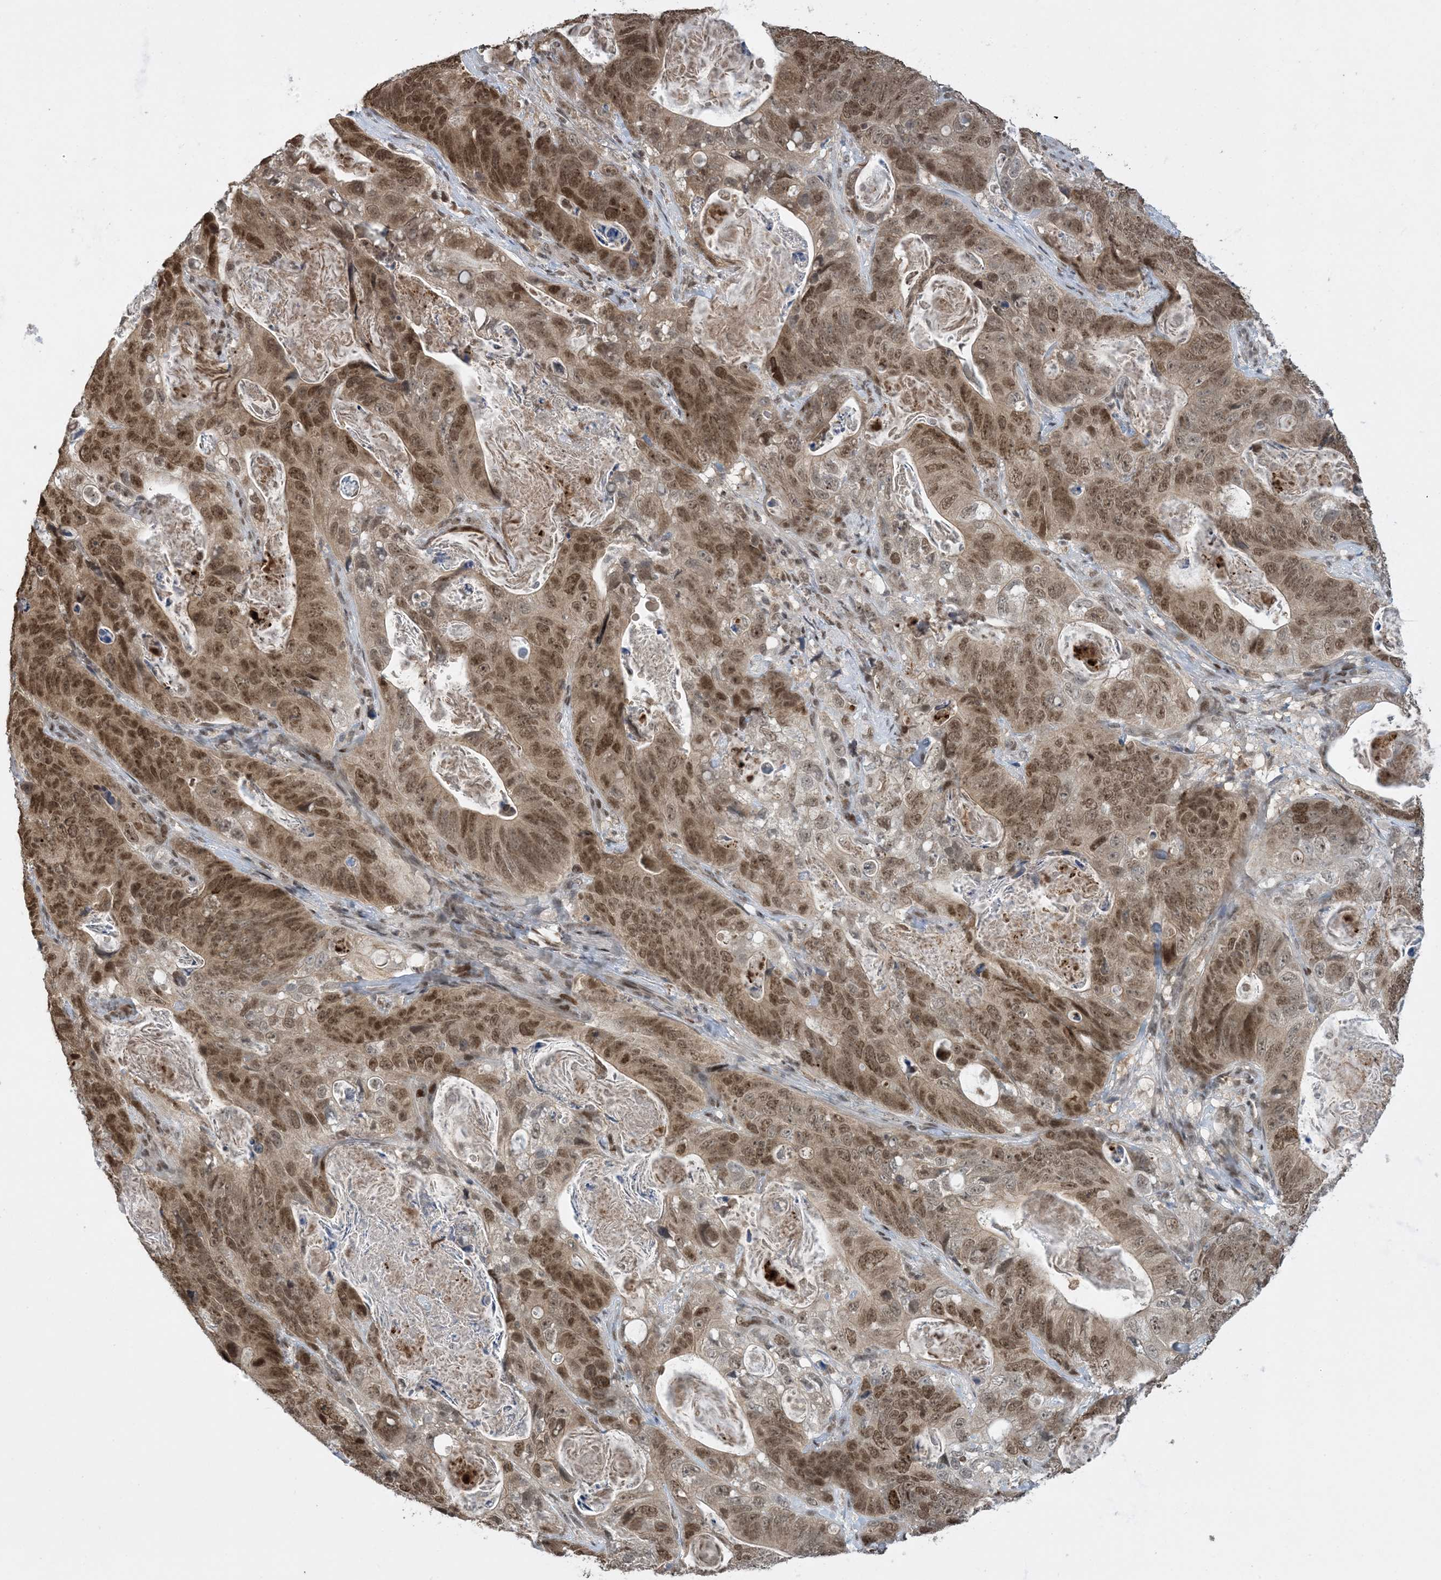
{"staining": {"intensity": "moderate", "quantity": ">75%", "location": "nuclear"}, "tissue": "stomach cancer", "cell_type": "Tumor cells", "image_type": "cancer", "snomed": [{"axis": "morphology", "description": "Normal tissue, NOS"}, {"axis": "morphology", "description": "Adenocarcinoma, NOS"}, {"axis": "topography", "description": "Stomach"}], "caption": "A histopathology image of human stomach adenocarcinoma stained for a protein displays moderate nuclear brown staining in tumor cells.", "gene": "ACYP2", "patient": {"sex": "female", "age": 89}}